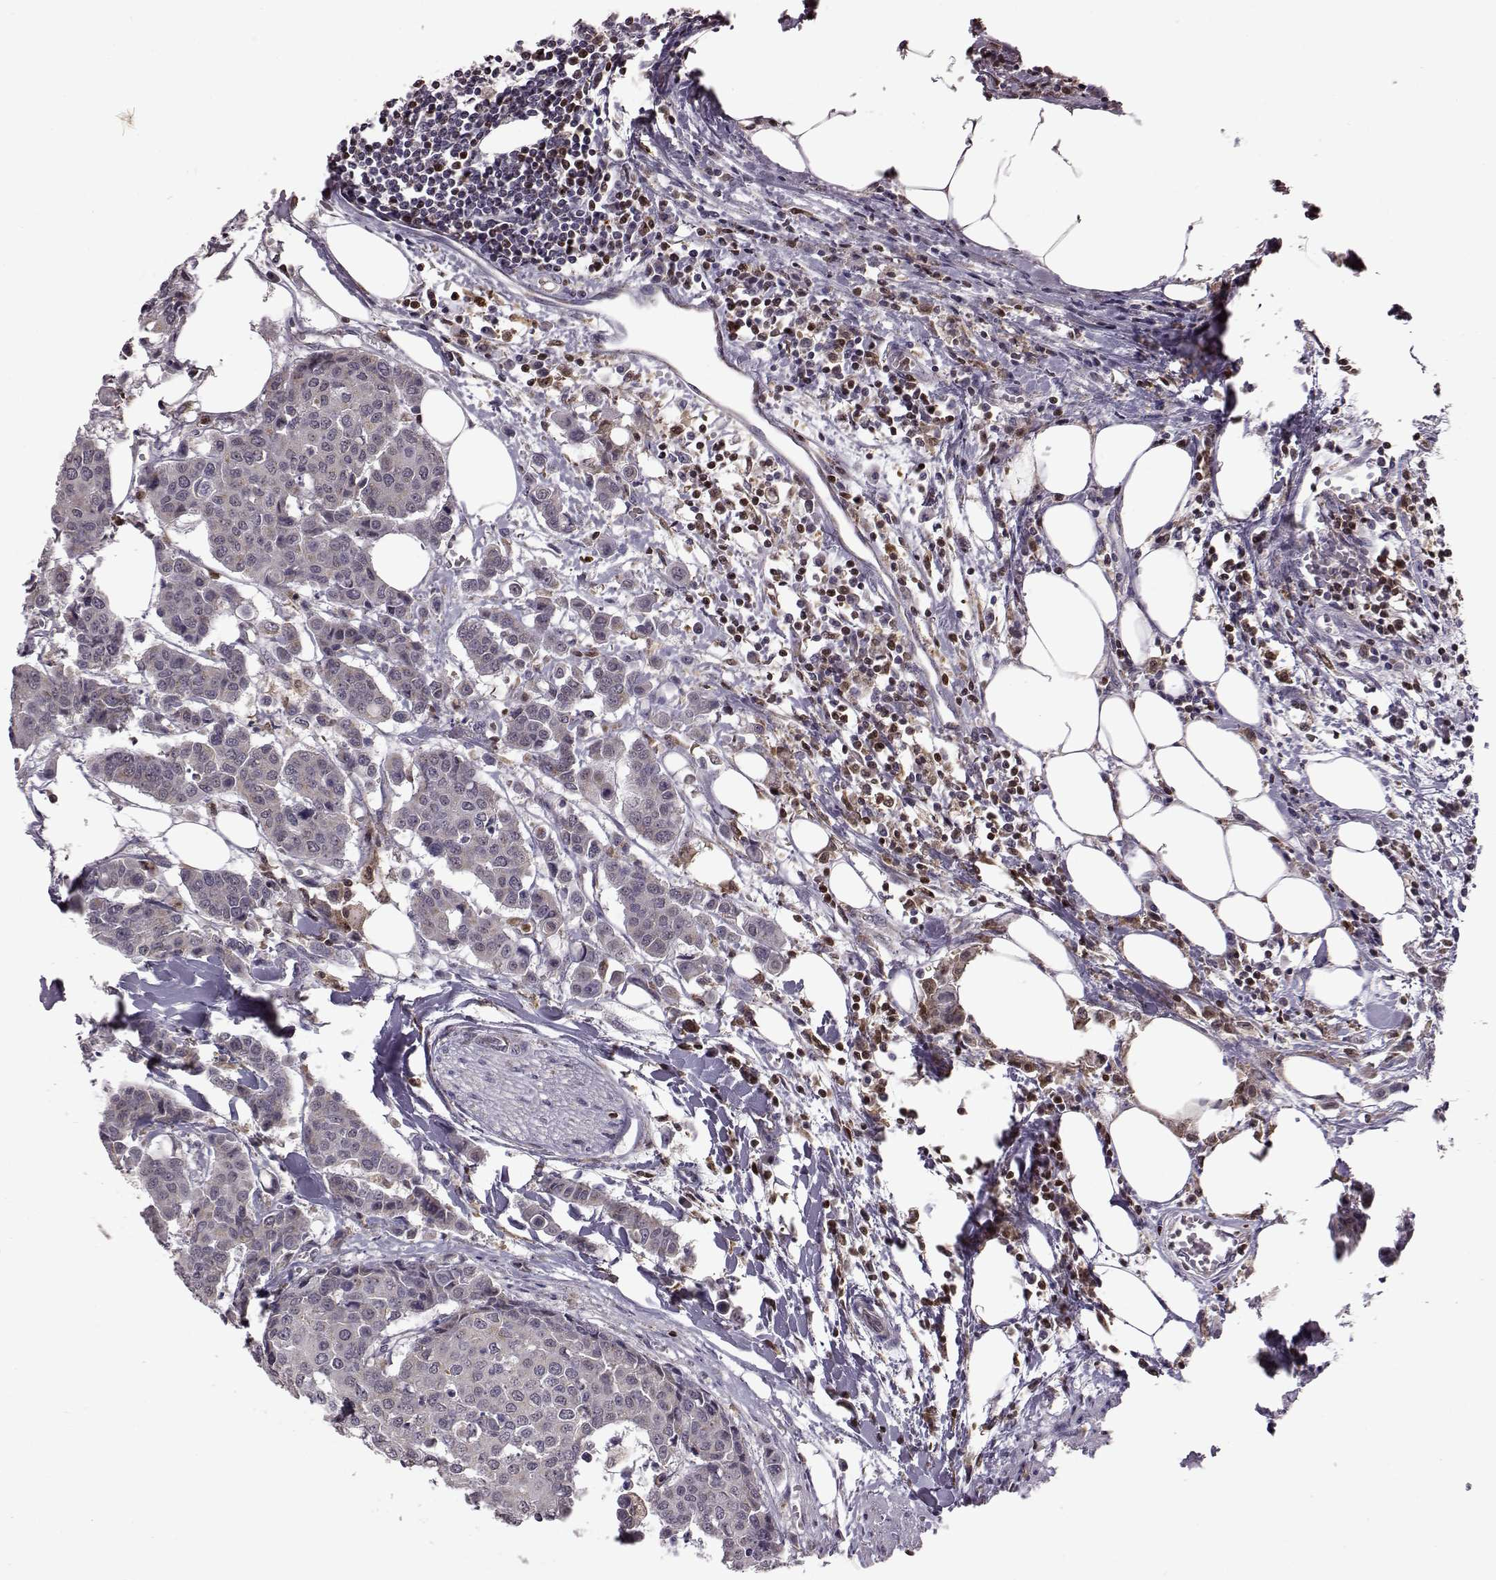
{"staining": {"intensity": "negative", "quantity": "none", "location": "none"}, "tissue": "carcinoid", "cell_type": "Tumor cells", "image_type": "cancer", "snomed": [{"axis": "morphology", "description": "Carcinoid, malignant, NOS"}, {"axis": "topography", "description": "Colon"}], "caption": "Micrograph shows no protein expression in tumor cells of carcinoid tissue.", "gene": "DOK2", "patient": {"sex": "male", "age": 81}}